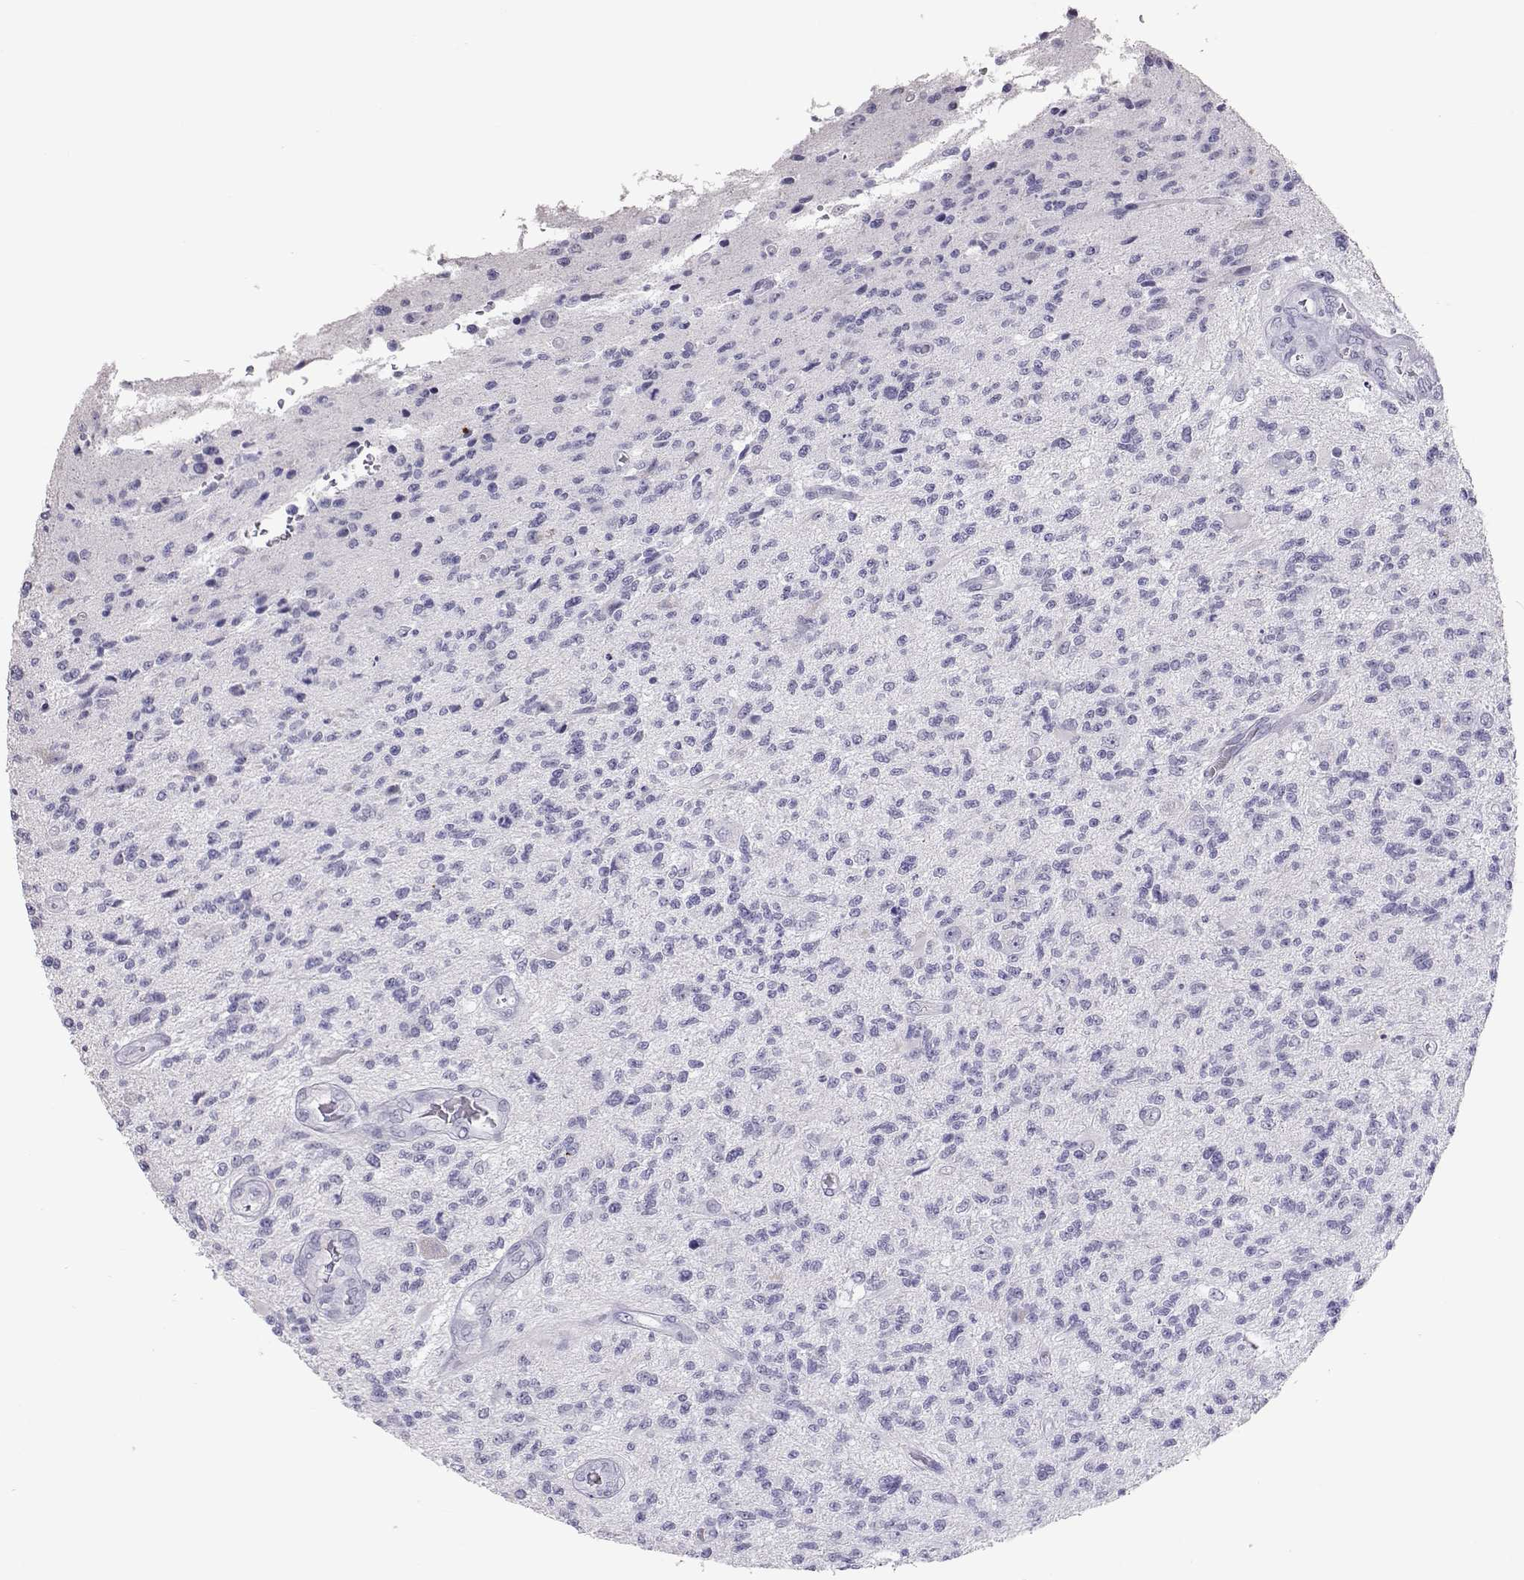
{"staining": {"intensity": "negative", "quantity": "none", "location": "none"}, "tissue": "glioma", "cell_type": "Tumor cells", "image_type": "cancer", "snomed": [{"axis": "morphology", "description": "Glioma, malignant, High grade"}, {"axis": "topography", "description": "Brain"}], "caption": "The IHC image has no significant staining in tumor cells of glioma tissue.", "gene": "PMCH", "patient": {"sex": "male", "age": 56}}